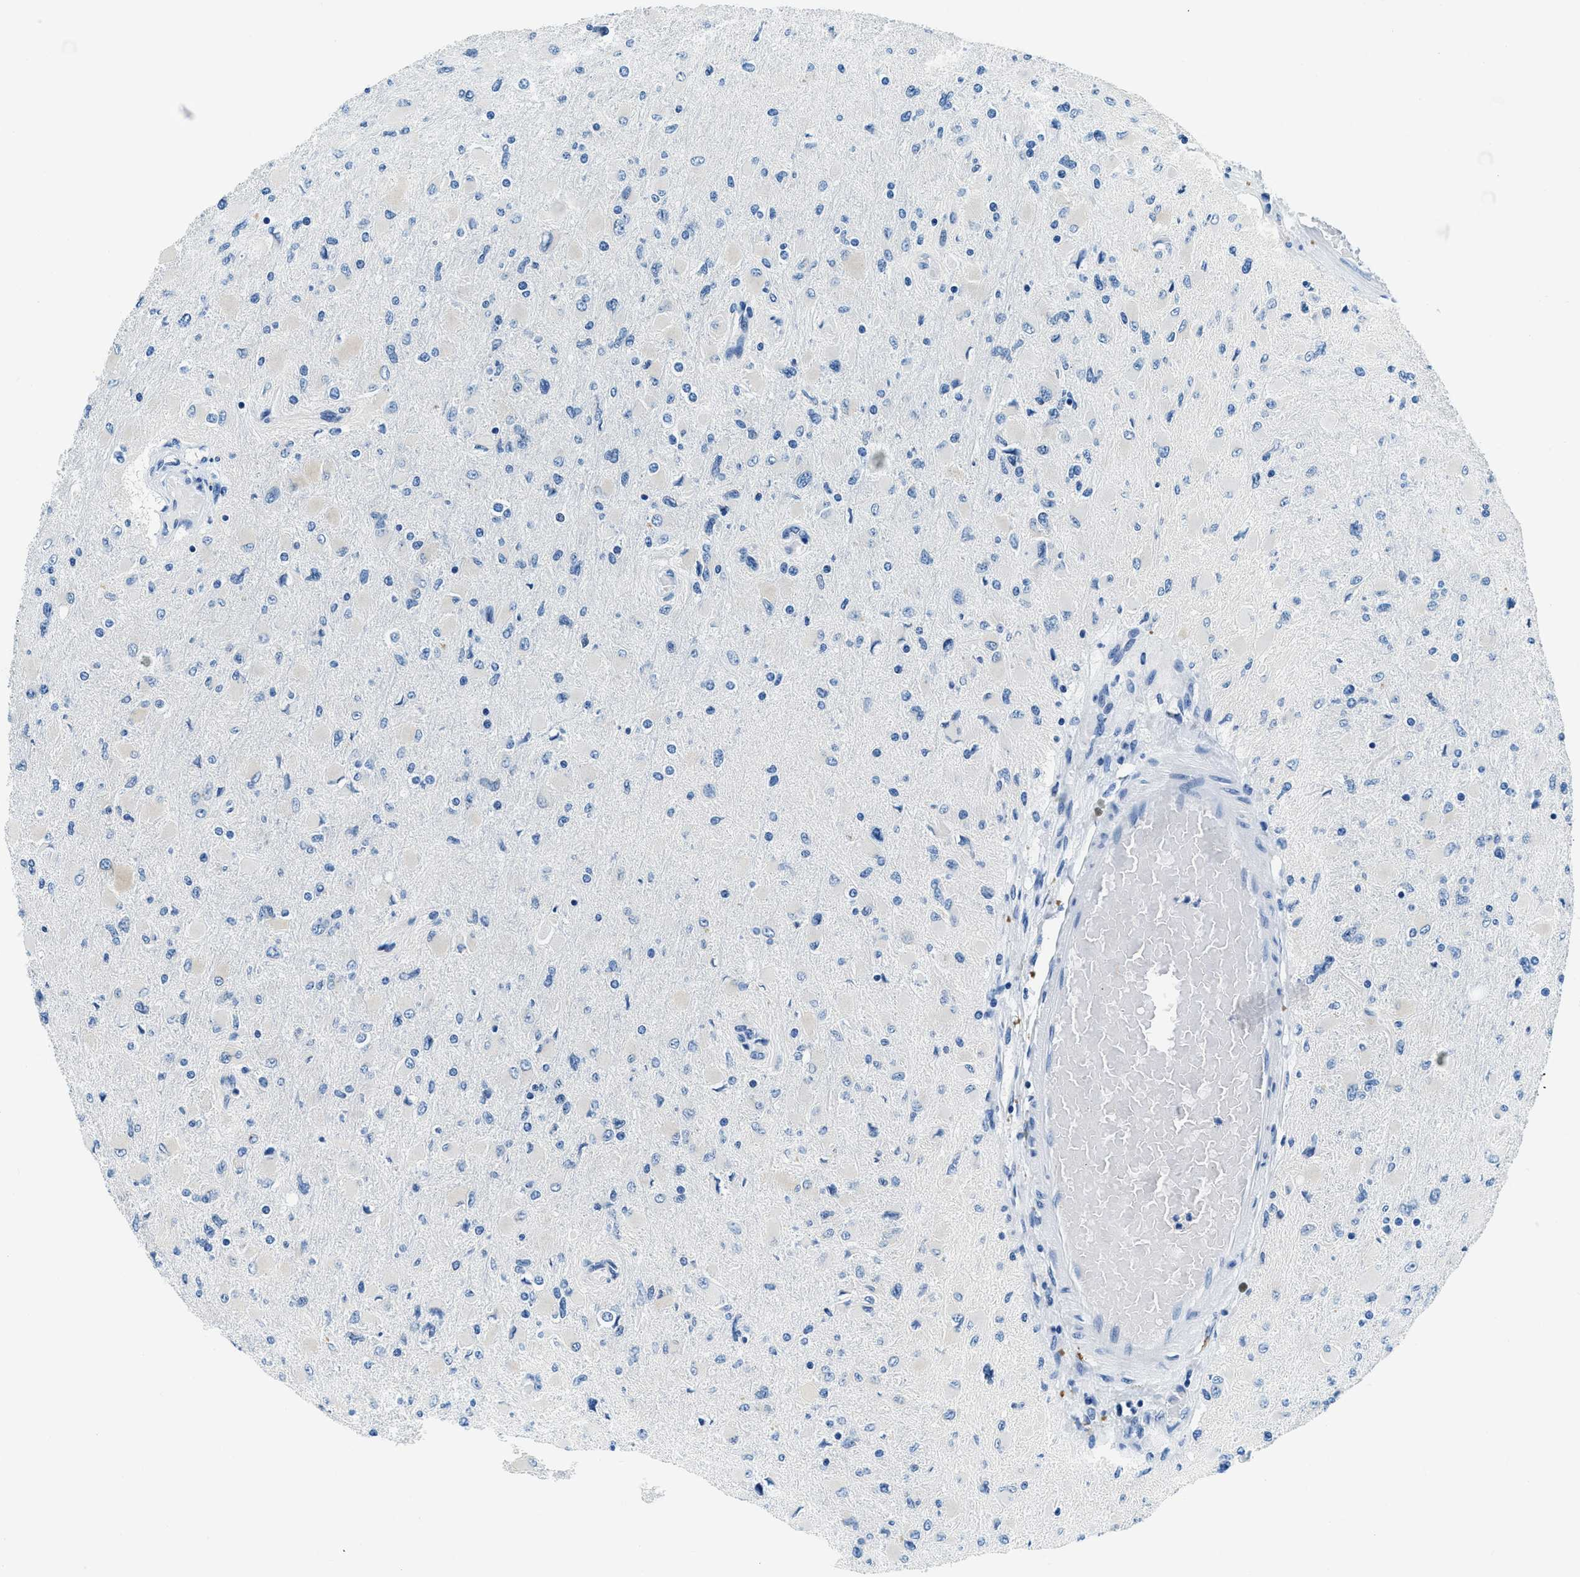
{"staining": {"intensity": "negative", "quantity": "none", "location": "none"}, "tissue": "glioma", "cell_type": "Tumor cells", "image_type": "cancer", "snomed": [{"axis": "morphology", "description": "Glioma, malignant, High grade"}, {"axis": "topography", "description": "Cerebral cortex"}], "caption": "A photomicrograph of human glioma is negative for staining in tumor cells.", "gene": "UBAC2", "patient": {"sex": "female", "age": 36}}